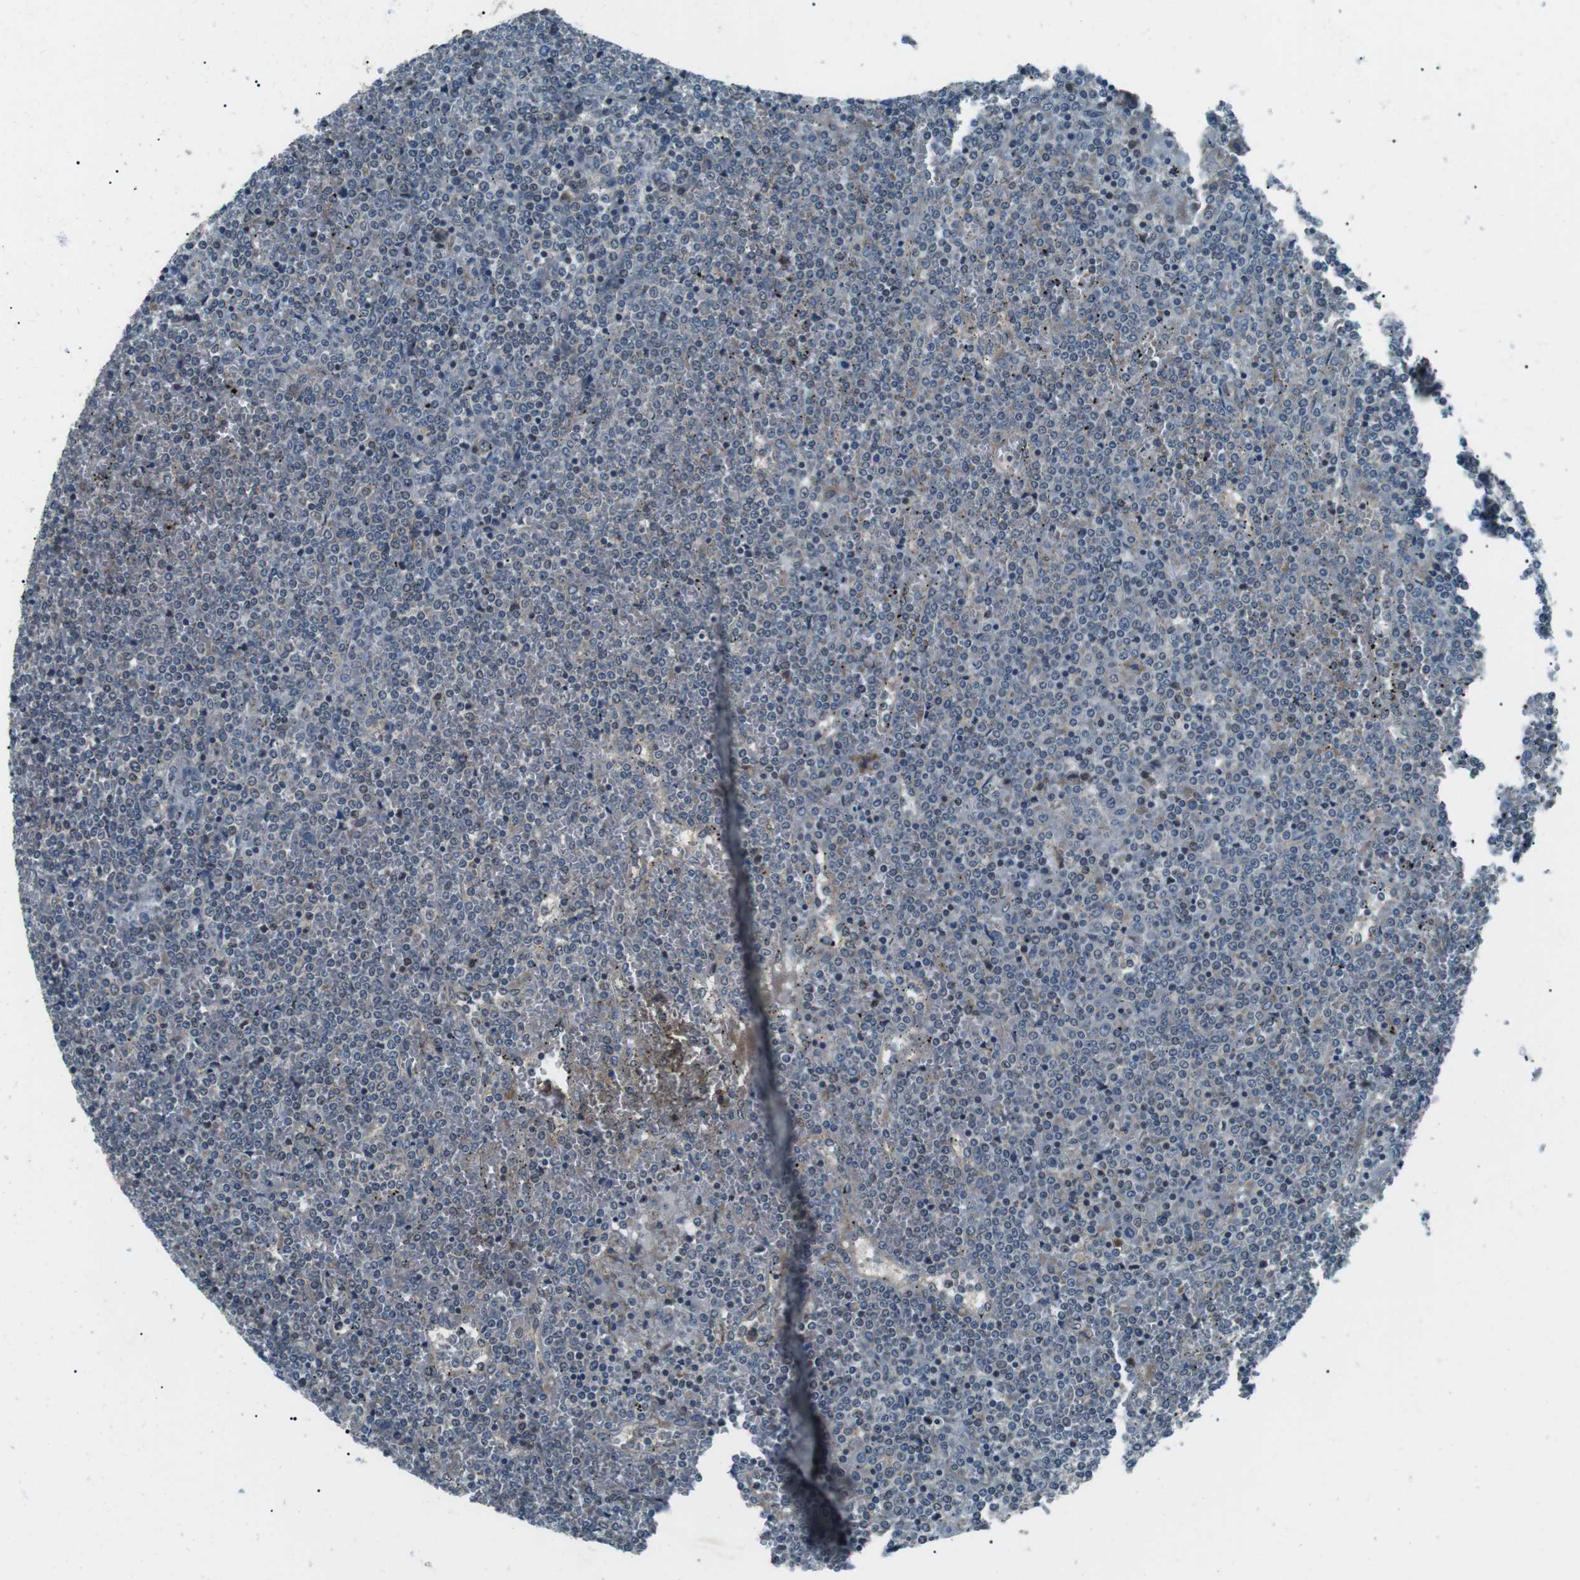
{"staining": {"intensity": "negative", "quantity": "none", "location": "none"}, "tissue": "lymphoma", "cell_type": "Tumor cells", "image_type": "cancer", "snomed": [{"axis": "morphology", "description": "Malignant lymphoma, non-Hodgkin's type, Low grade"}, {"axis": "topography", "description": "Spleen"}], "caption": "This is a micrograph of immunohistochemistry staining of low-grade malignant lymphoma, non-Hodgkin's type, which shows no staining in tumor cells. (DAB immunohistochemistry, high magnification).", "gene": "LRIG2", "patient": {"sex": "female", "age": 19}}